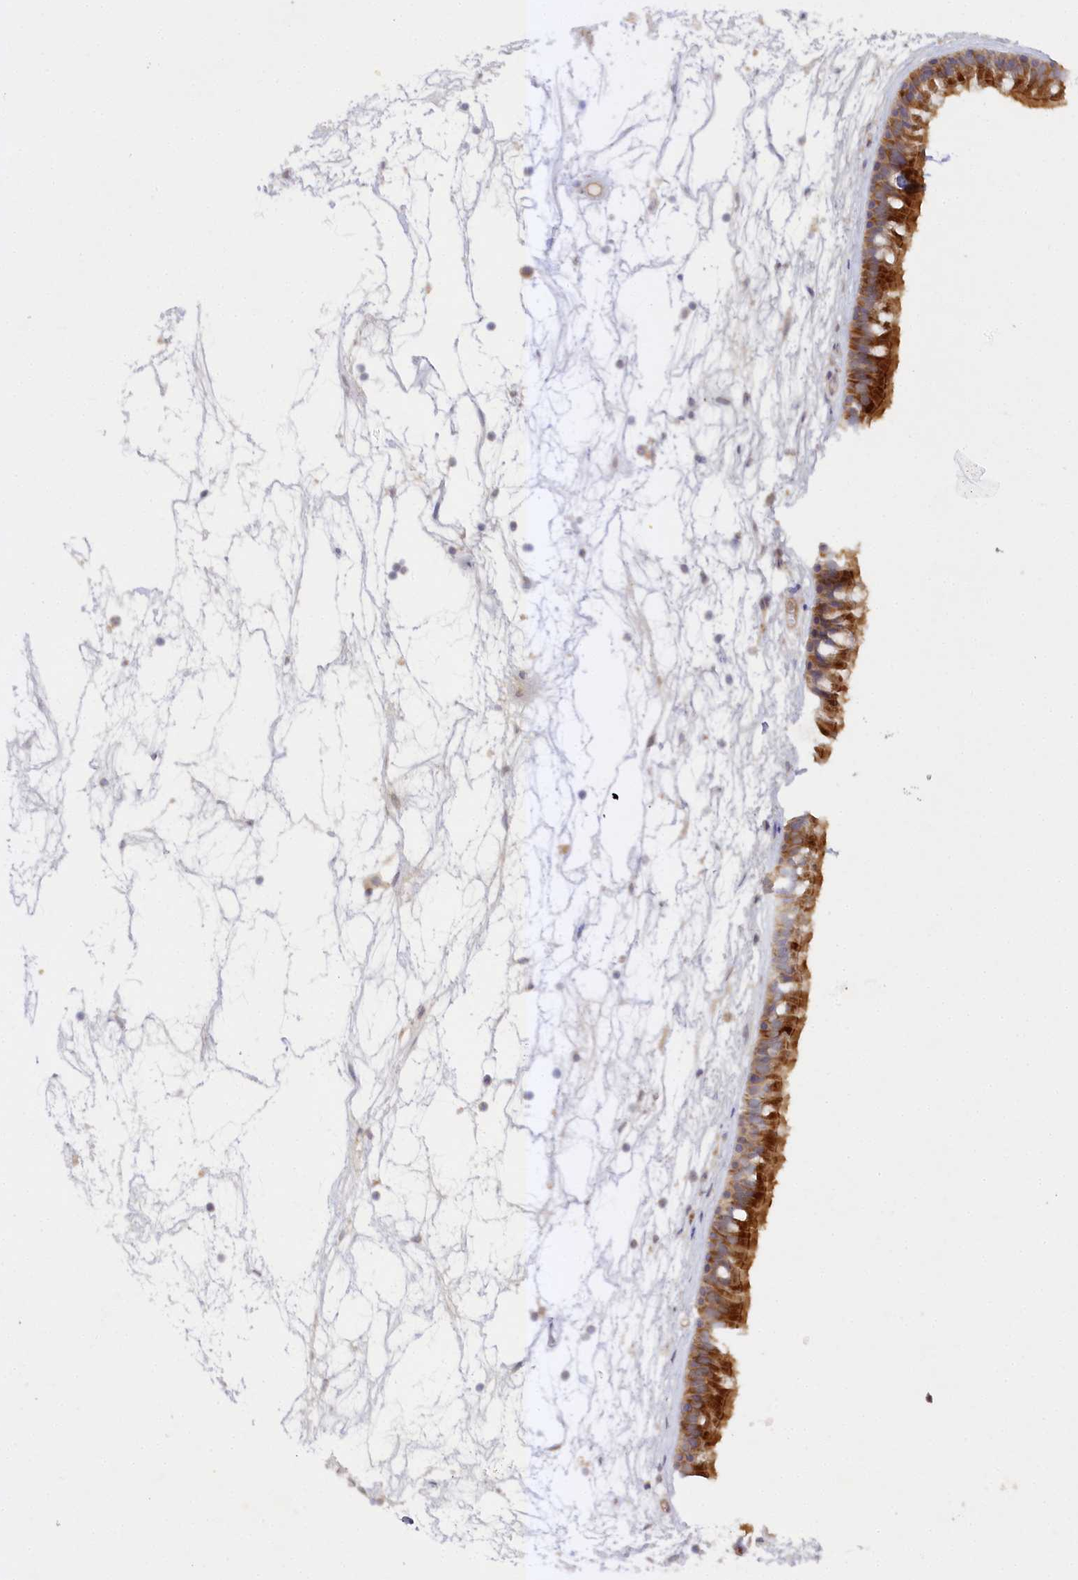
{"staining": {"intensity": "strong", "quantity": ">75%", "location": "cytoplasmic/membranous"}, "tissue": "nasopharynx", "cell_type": "Respiratory epithelial cells", "image_type": "normal", "snomed": [{"axis": "morphology", "description": "Normal tissue, NOS"}, {"axis": "topography", "description": "Nasopharynx"}], "caption": "Human nasopharynx stained for a protein (brown) reveals strong cytoplasmic/membranous positive staining in approximately >75% of respiratory epithelial cells.", "gene": "TRAF3IP1", "patient": {"sex": "male", "age": 64}}